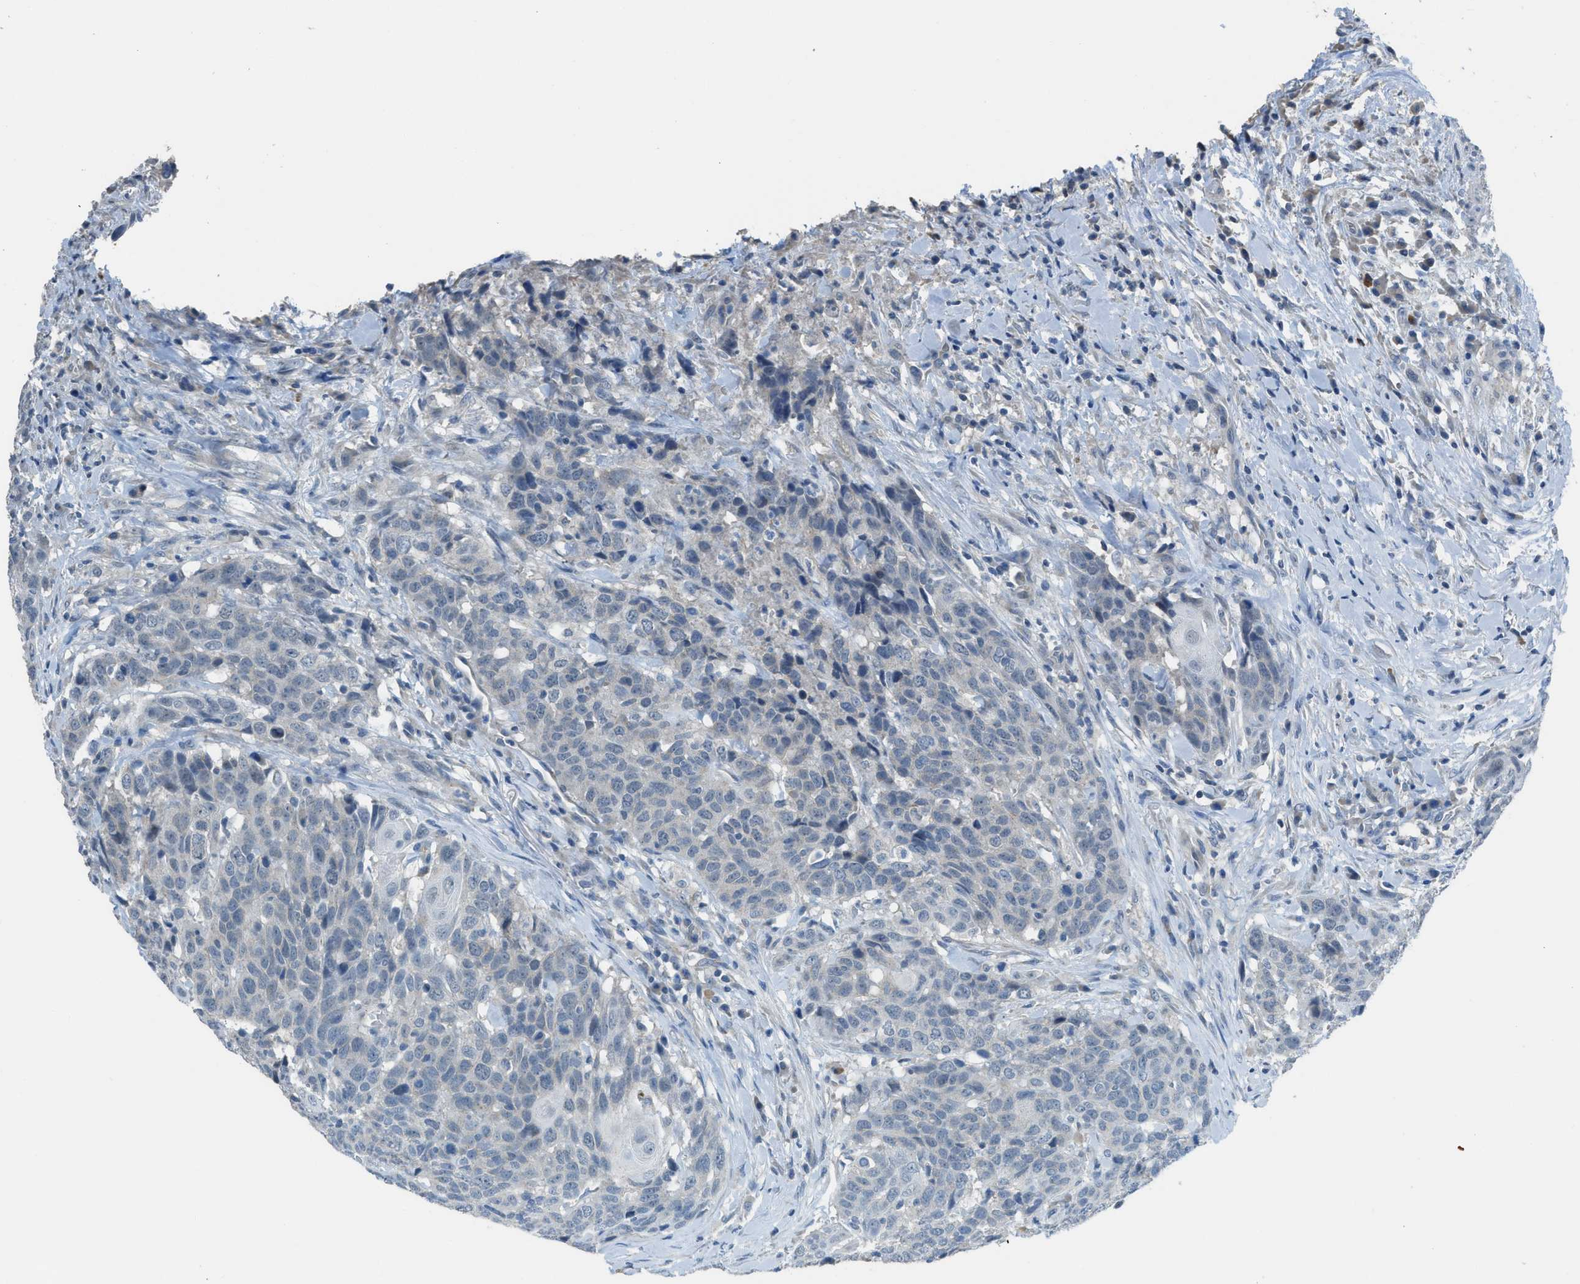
{"staining": {"intensity": "negative", "quantity": "none", "location": "none"}, "tissue": "head and neck cancer", "cell_type": "Tumor cells", "image_type": "cancer", "snomed": [{"axis": "morphology", "description": "Squamous cell carcinoma, NOS"}, {"axis": "topography", "description": "Head-Neck"}], "caption": "Squamous cell carcinoma (head and neck) stained for a protein using immunohistochemistry (IHC) reveals no positivity tumor cells.", "gene": "TIMD4", "patient": {"sex": "male", "age": 66}}